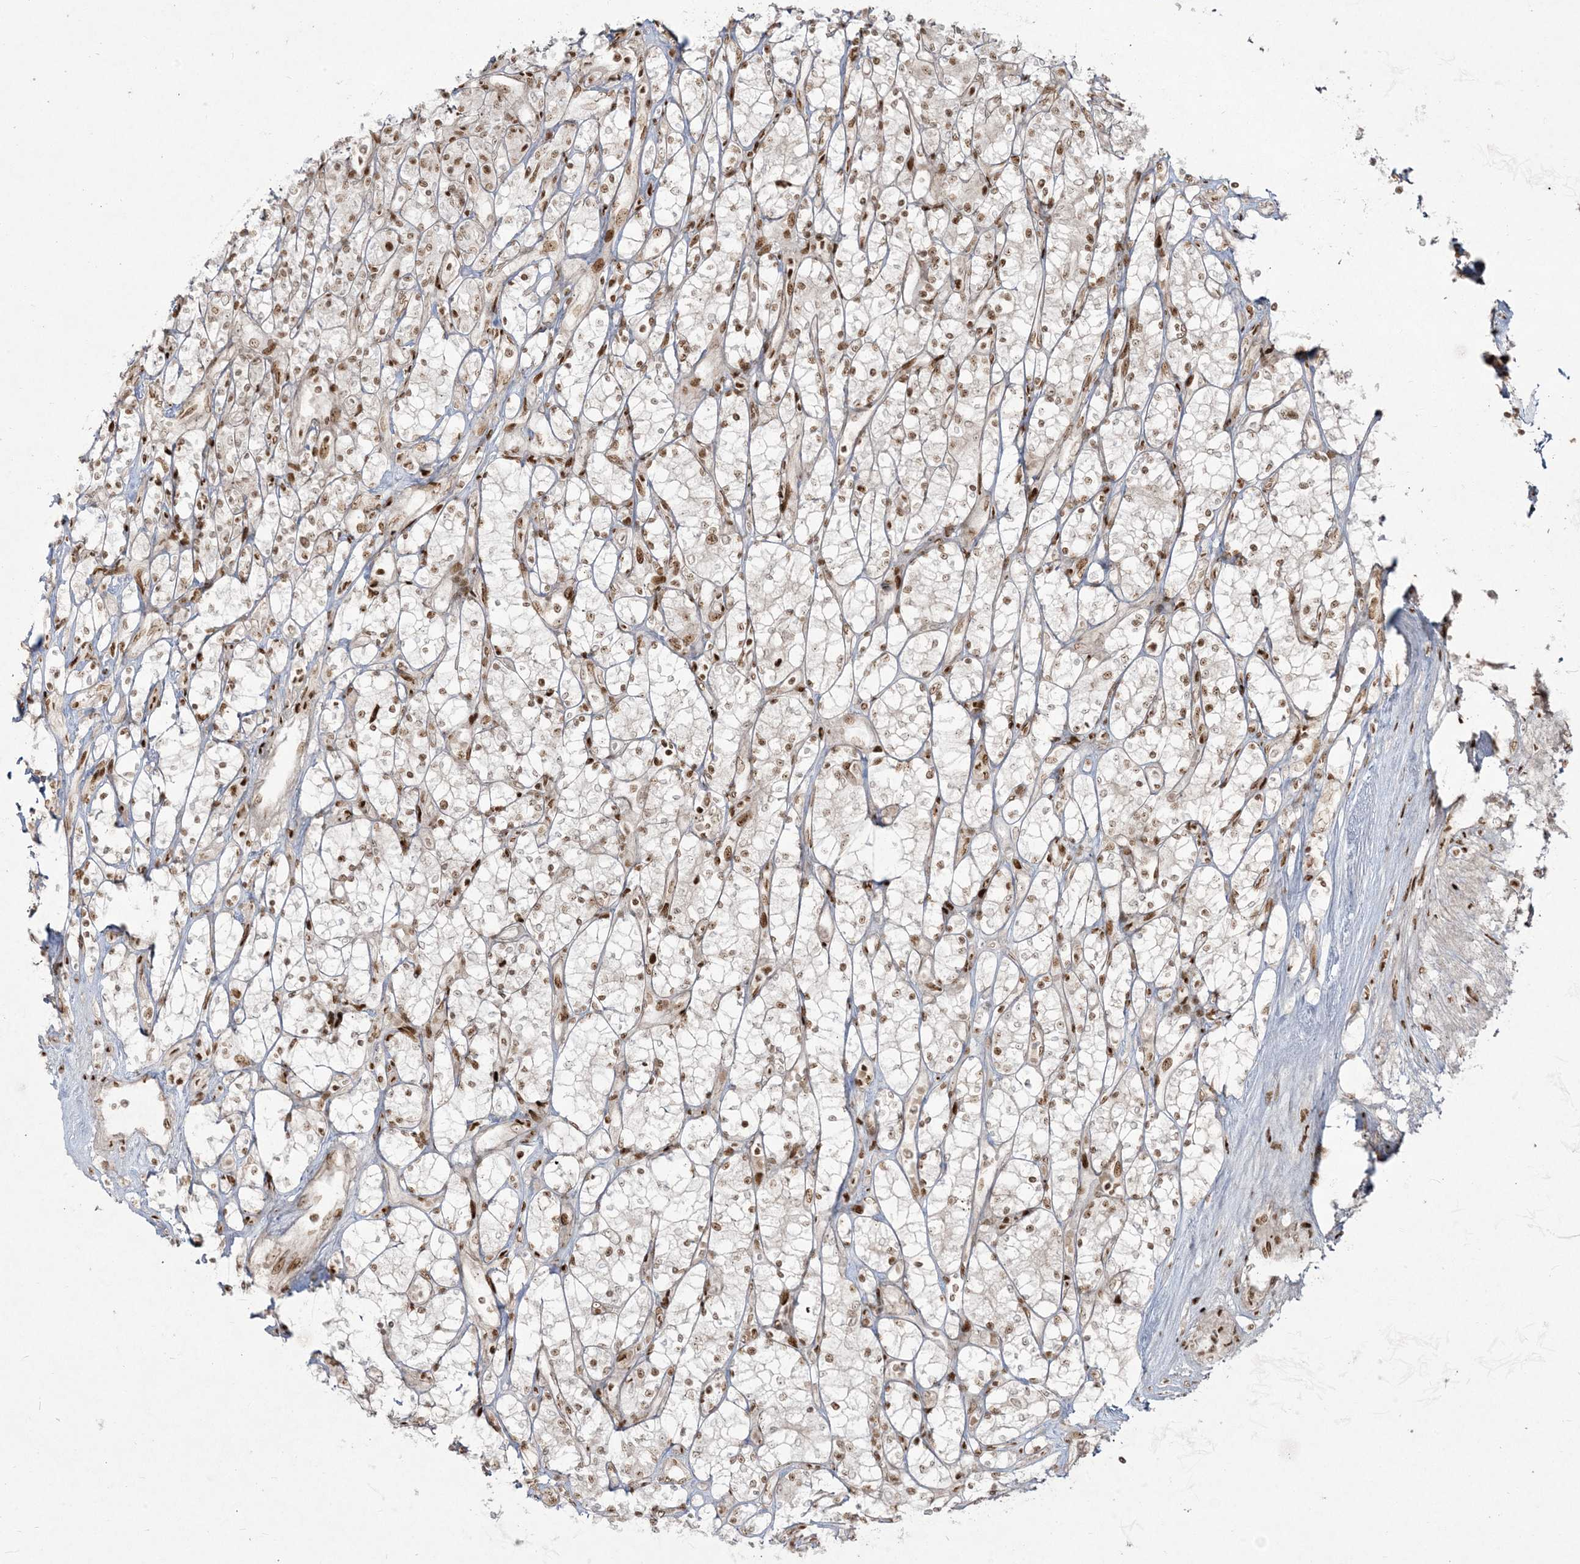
{"staining": {"intensity": "moderate", "quantity": ">75%", "location": "nuclear"}, "tissue": "renal cancer", "cell_type": "Tumor cells", "image_type": "cancer", "snomed": [{"axis": "morphology", "description": "Adenocarcinoma, NOS"}, {"axis": "topography", "description": "Kidney"}], "caption": "The photomicrograph displays staining of adenocarcinoma (renal), revealing moderate nuclear protein expression (brown color) within tumor cells. (IHC, brightfield microscopy, high magnification).", "gene": "RBM10", "patient": {"sex": "male", "age": 77}}